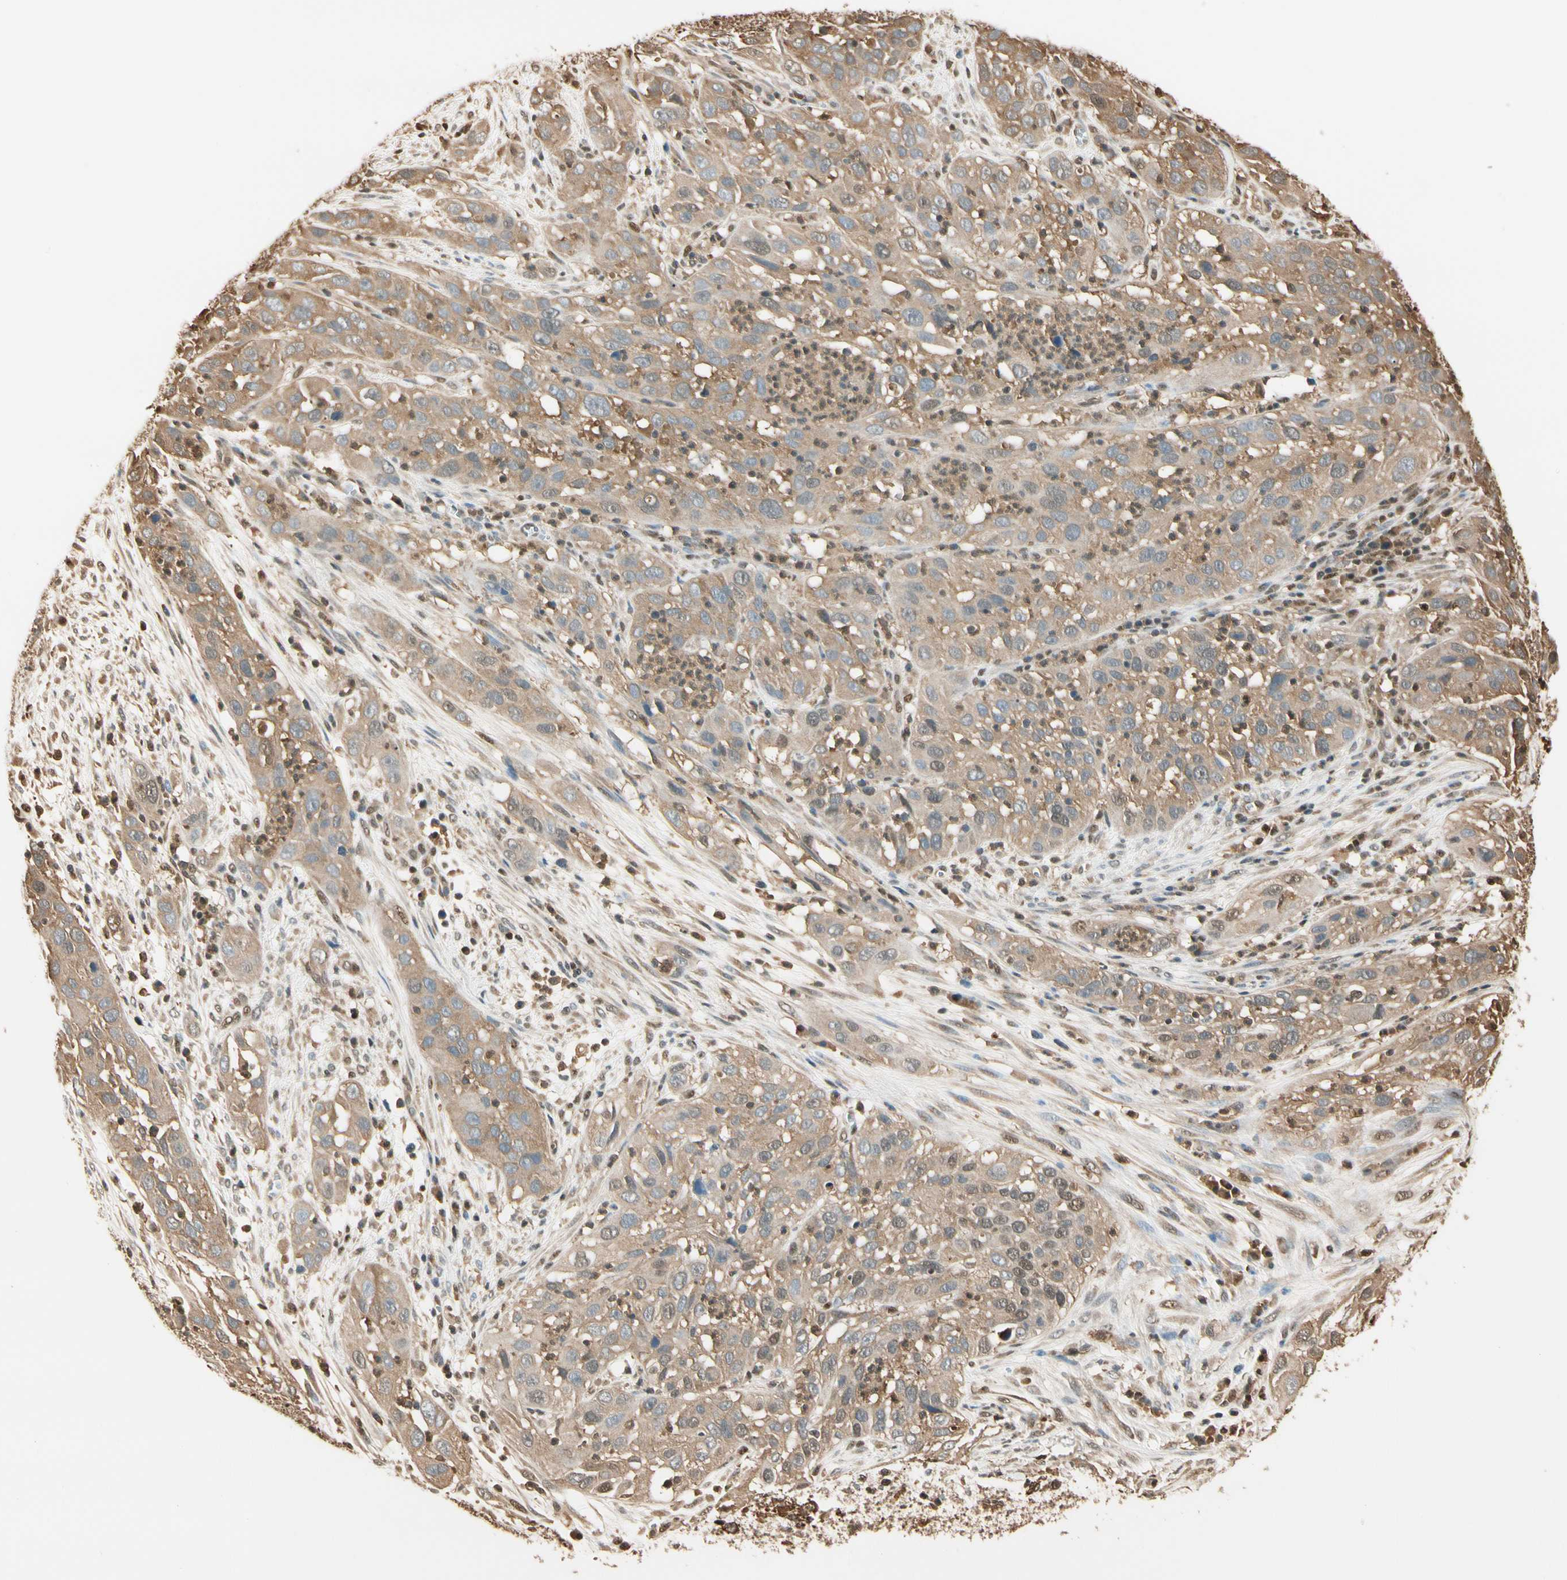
{"staining": {"intensity": "weak", "quantity": ">75%", "location": "cytoplasmic/membranous"}, "tissue": "cervical cancer", "cell_type": "Tumor cells", "image_type": "cancer", "snomed": [{"axis": "morphology", "description": "Squamous cell carcinoma, NOS"}, {"axis": "topography", "description": "Cervix"}], "caption": "Approximately >75% of tumor cells in human cervical cancer show weak cytoplasmic/membranous protein positivity as visualized by brown immunohistochemical staining.", "gene": "PNCK", "patient": {"sex": "female", "age": 32}}